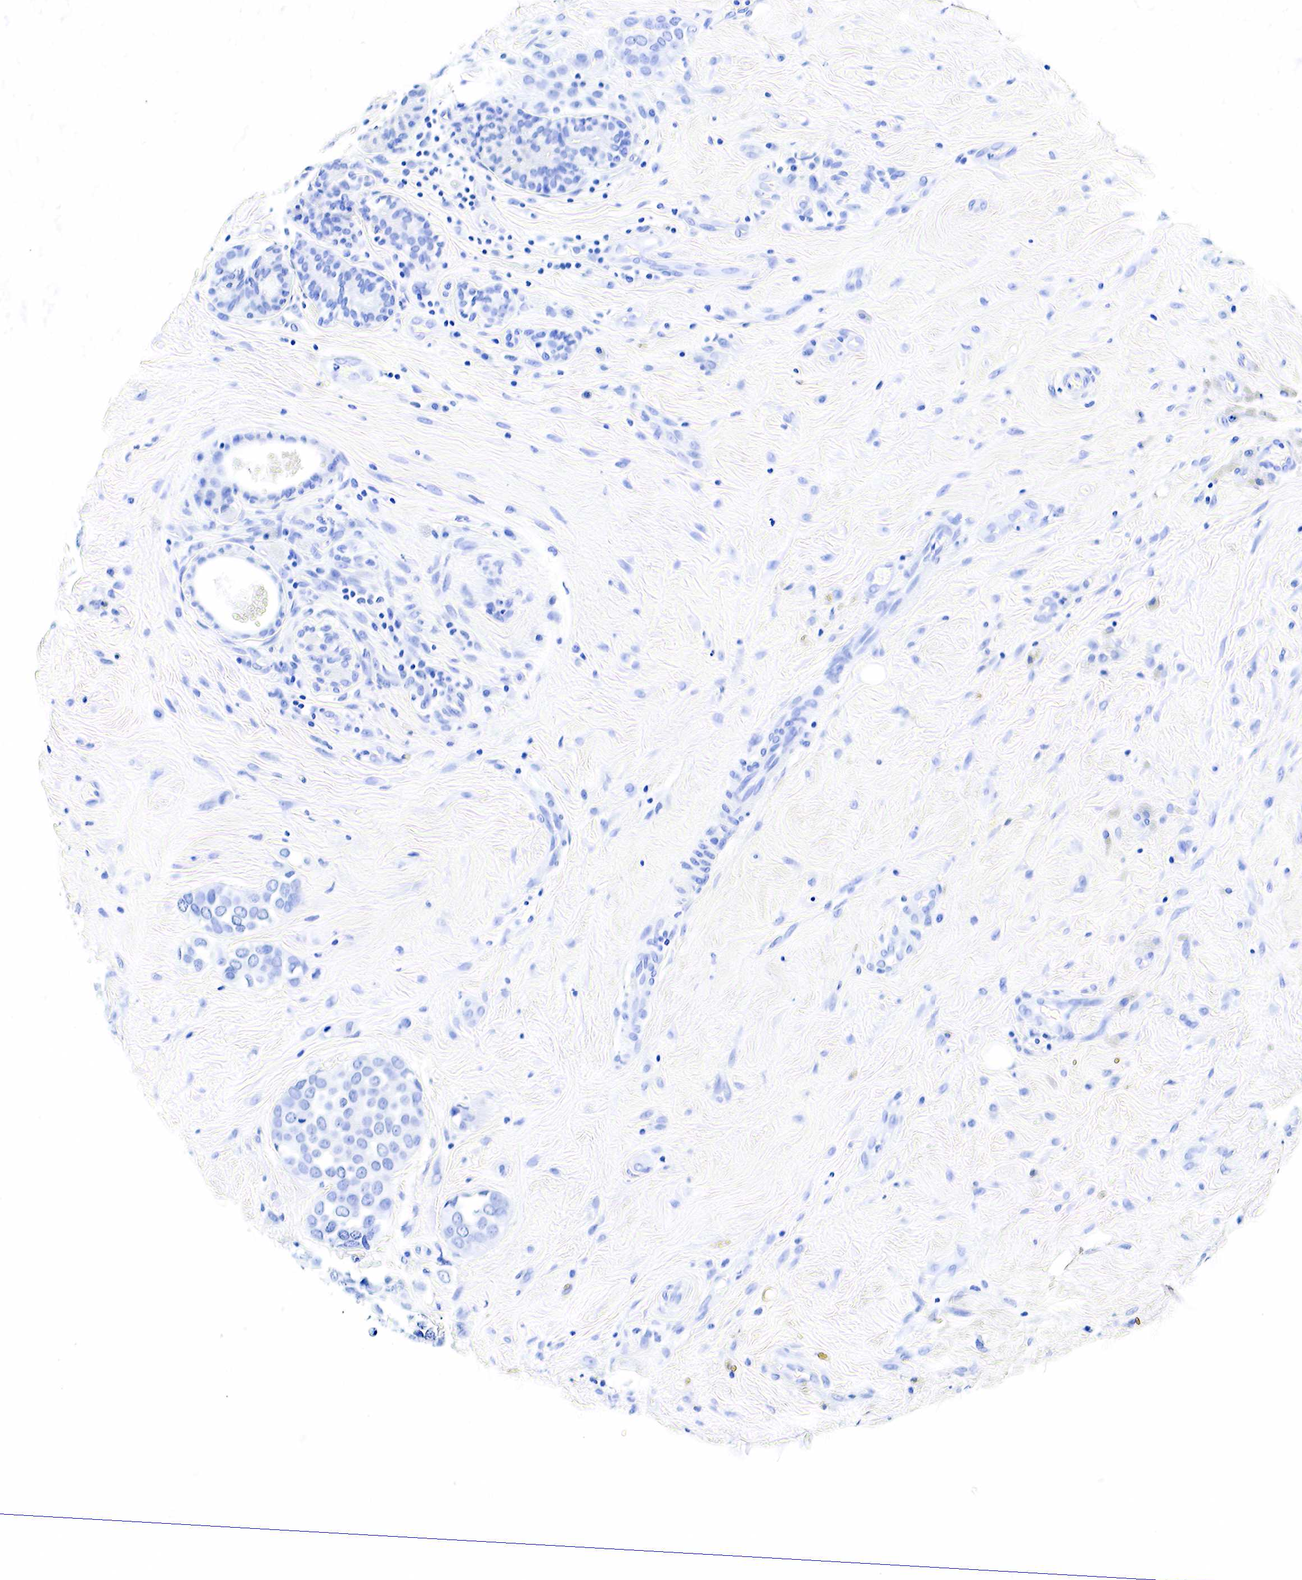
{"staining": {"intensity": "negative", "quantity": "none", "location": "none"}, "tissue": "breast cancer", "cell_type": "Tumor cells", "image_type": "cancer", "snomed": [{"axis": "morphology", "description": "Duct carcinoma"}, {"axis": "topography", "description": "Breast"}], "caption": "Immunohistochemistry histopathology image of breast cancer stained for a protein (brown), which exhibits no positivity in tumor cells.", "gene": "GAST", "patient": {"sex": "female", "age": 72}}